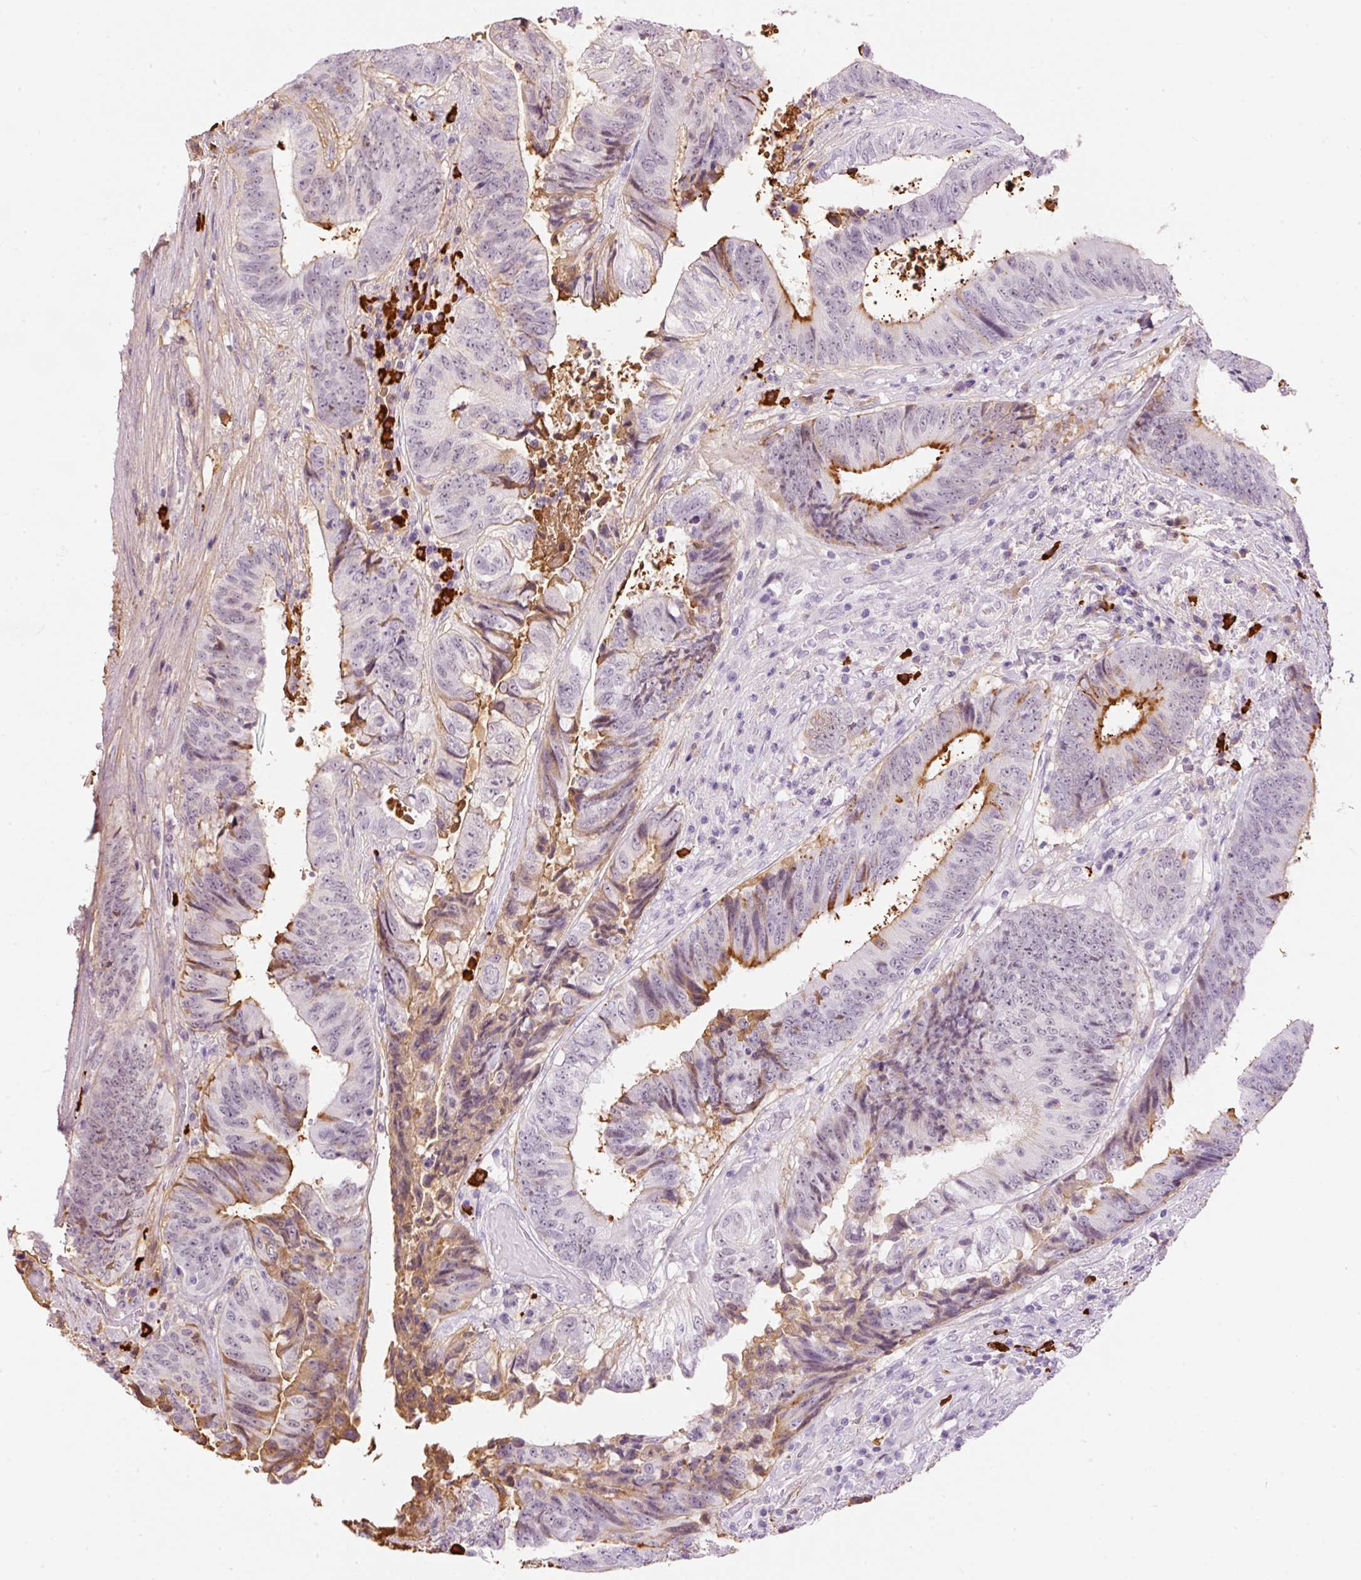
{"staining": {"intensity": "moderate", "quantity": "<25%", "location": "cytoplasmic/membranous"}, "tissue": "colorectal cancer", "cell_type": "Tumor cells", "image_type": "cancer", "snomed": [{"axis": "morphology", "description": "Adenocarcinoma, NOS"}, {"axis": "topography", "description": "Rectum"}], "caption": "This photomicrograph displays immunohistochemistry (IHC) staining of colorectal cancer, with low moderate cytoplasmic/membranous positivity in about <25% of tumor cells.", "gene": "PRPF38B", "patient": {"sex": "male", "age": 72}}